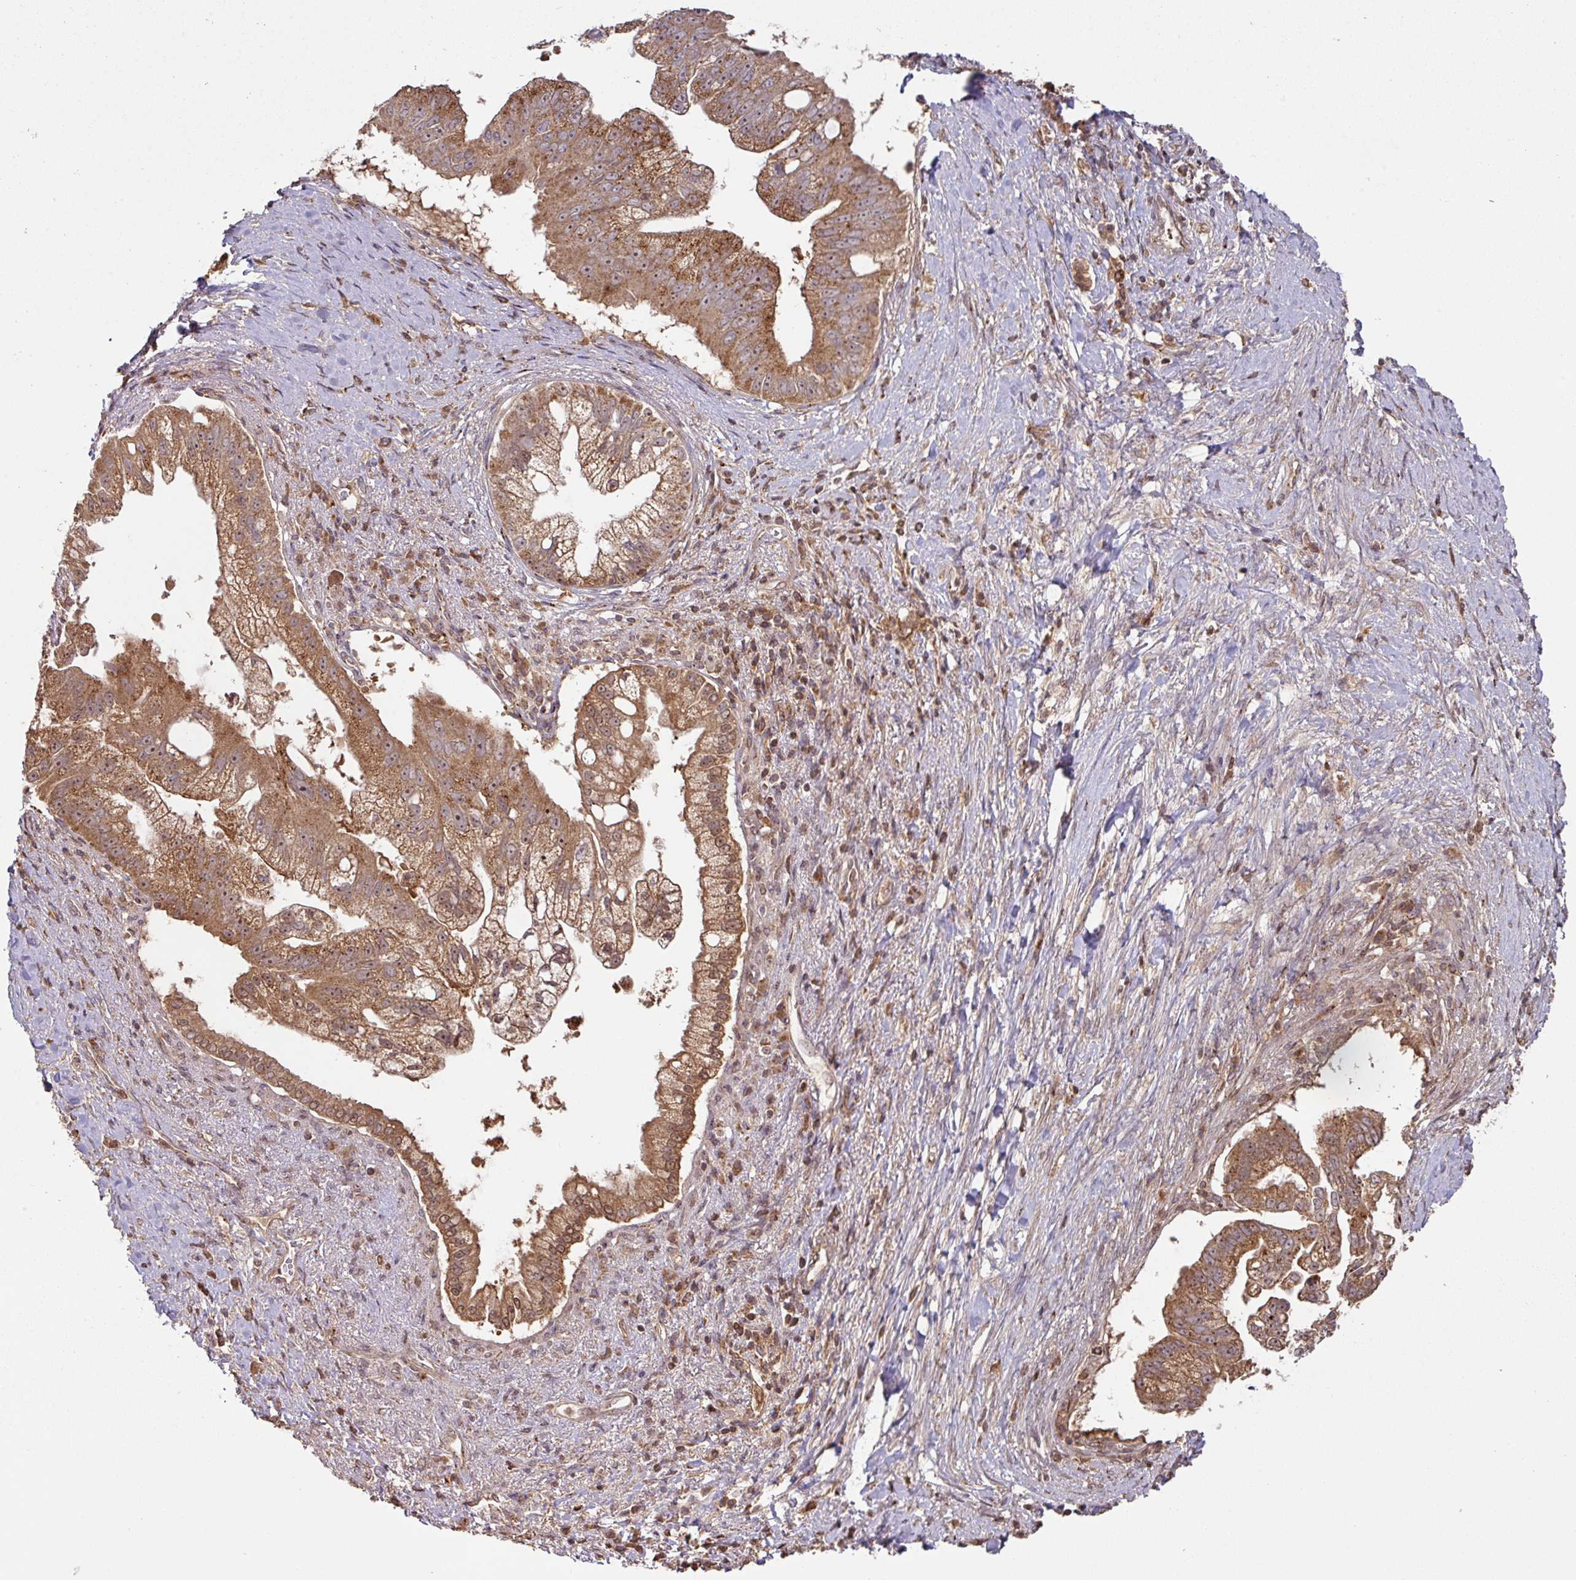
{"staining": {"intensity": "strong", "quantity": ">75%", "location": "cytoplasmic/membranous,nuclear"}, "tissue": "pancreatic cancer", "cell_type": "Tumor cells", "image_type": "cancer", "snomed": [{"axis": "morphology", "description": "Adenocarcinoma, NOS"}, {"axis": "topography", "description": "Pancreas"}], "caption": "Tumor cells demonstrate strong cytoplasmic/membranous and nuclear positivity in approximately >75% of cells in pancreatic adenocarcinoma. (IHC, brightfield microscopy, high magnification).", "gene": "MRRF", "patient": {"sex": "male", "age": 70}}